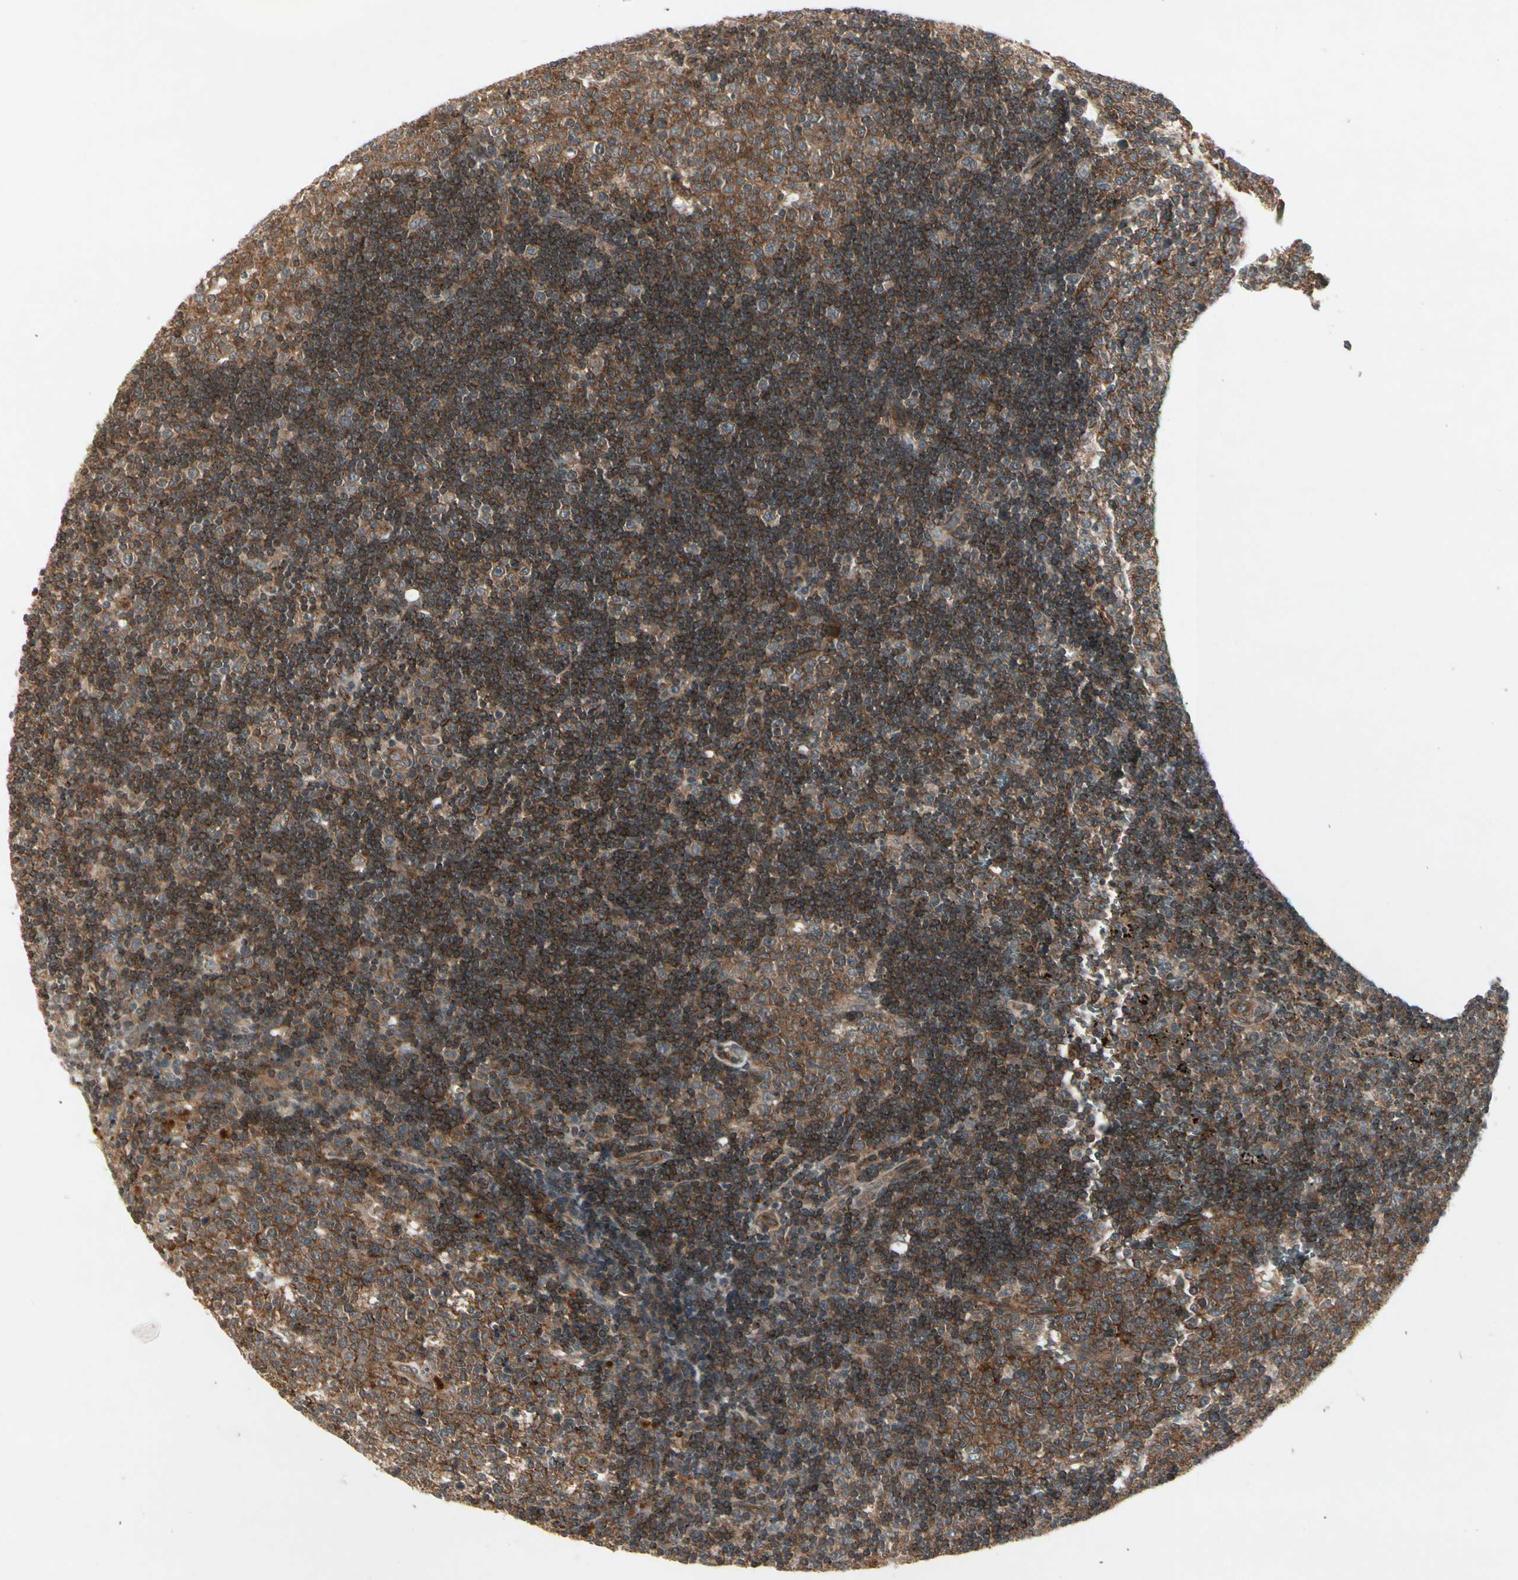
{"staining": {"intensity": "moderate", "quantity": ">75%", "location": "cytoplasmic/membranous"}, "tissue": "lymph node", "cell_type": "Germinal center cells", "image_type": "normal", "snomed": [{"axis": "morphology", "description": "Normal tissue, NOS"}, {"axis": "topography", "description": "Lymph node"}, {"axis": "topography", "description": "Salivary gland"}], "caption": "A brown stain shows moderate cytoplasmic/membranous staining of a protein in germinal center cells of benign human lymph node.", "gene": "FLOT1", "patient": {"sex": "male", "age": 8}}